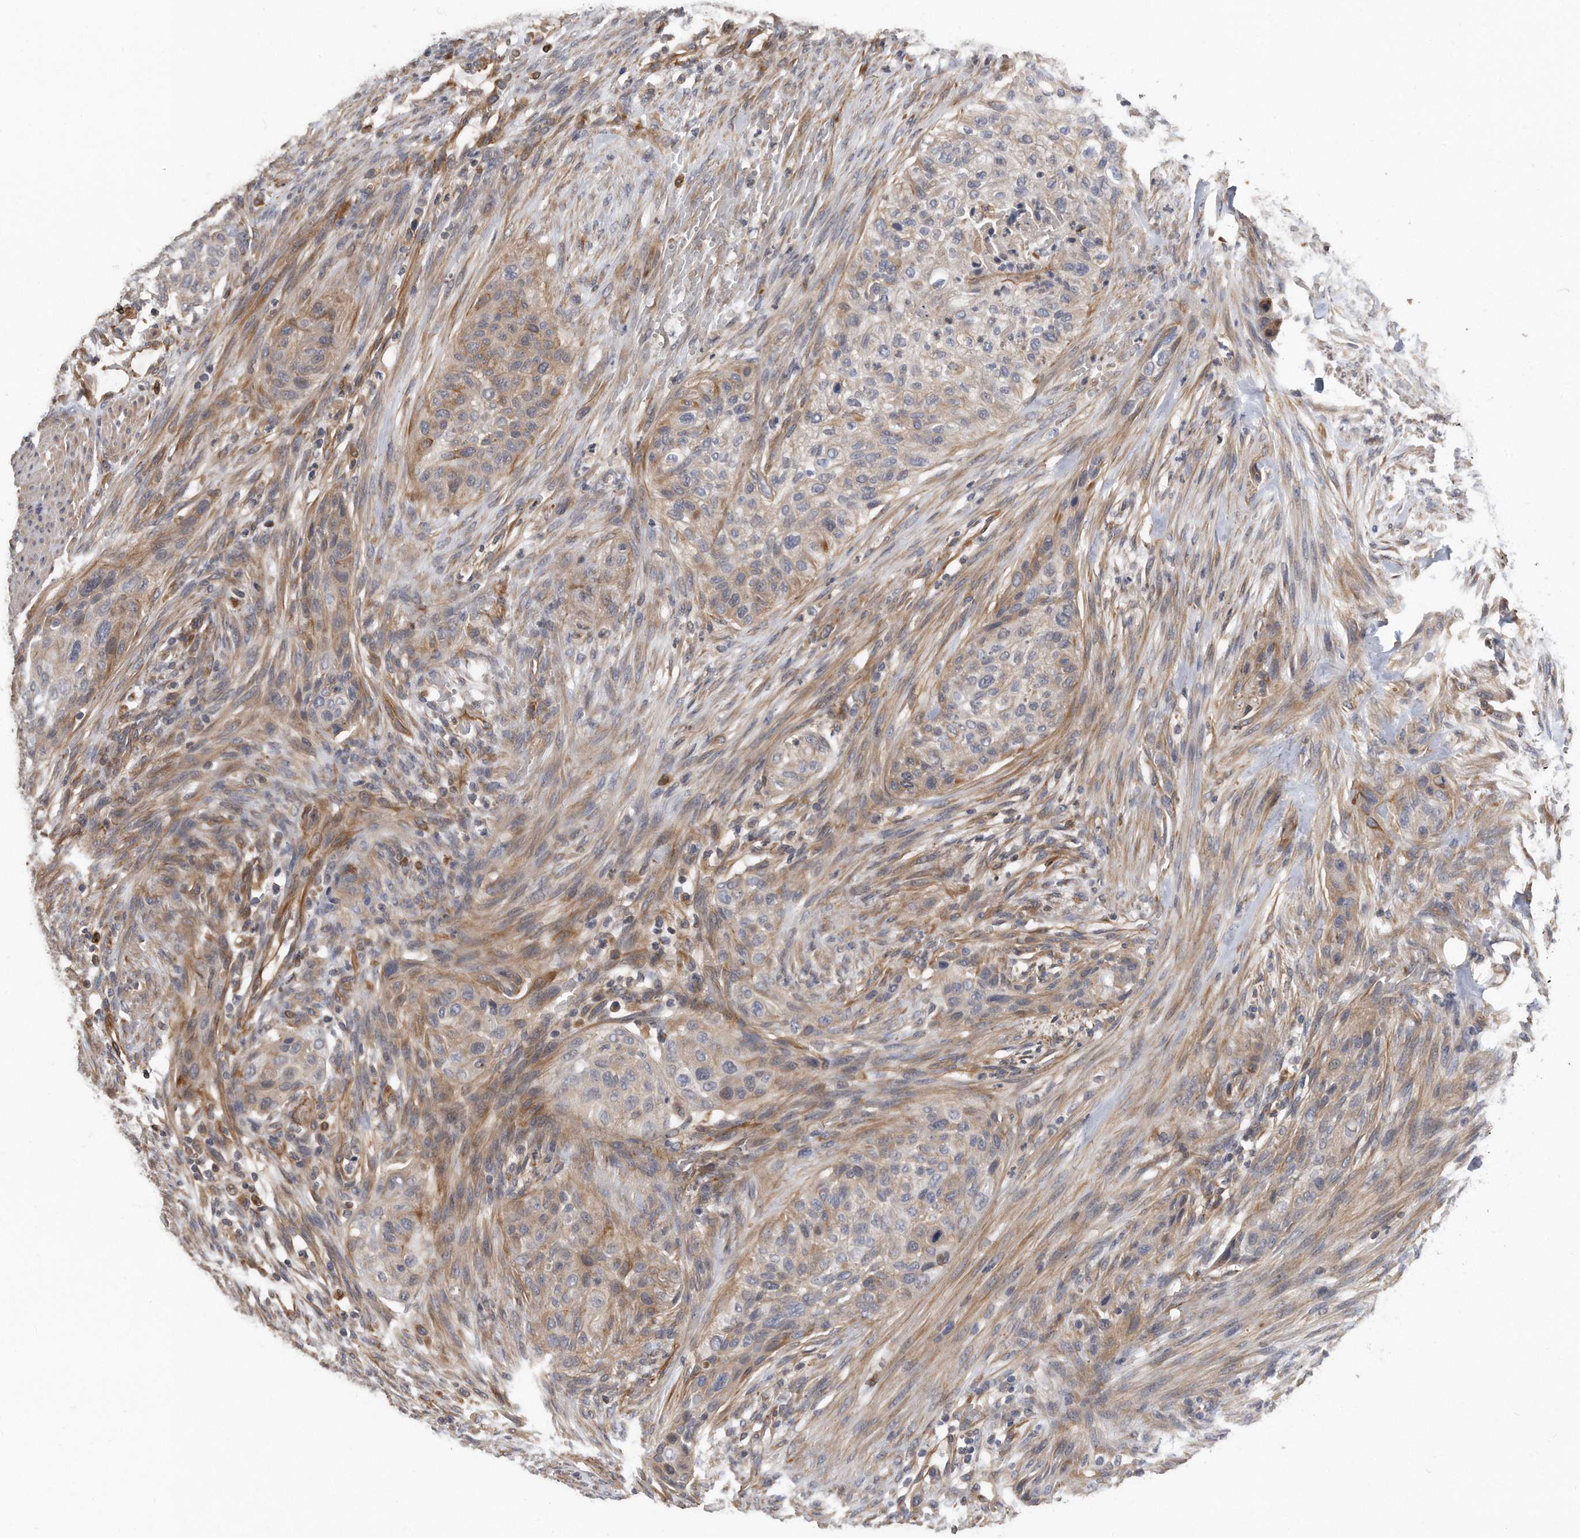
{"staining": {"intensity": "weak", "quantity": "25%-75%", "location": "cytoplasmic/membranous"}, "tissue": "urothelial cancer", "cell_type": "Tumor cells", "image_type": "cancer", "snomed": [{"axis": "morphology", "description": "Urothelial carcinoma, High grade"}, {"axis": "topography", "description": "Urinary bladder"}], "caption": "A brown stain highlights weak cytoplasmic/membranous expression of a protein in urothelial cancer tumor cells.", "gene": "GPC1", "patient": {"sex": "male", "age": 35}}